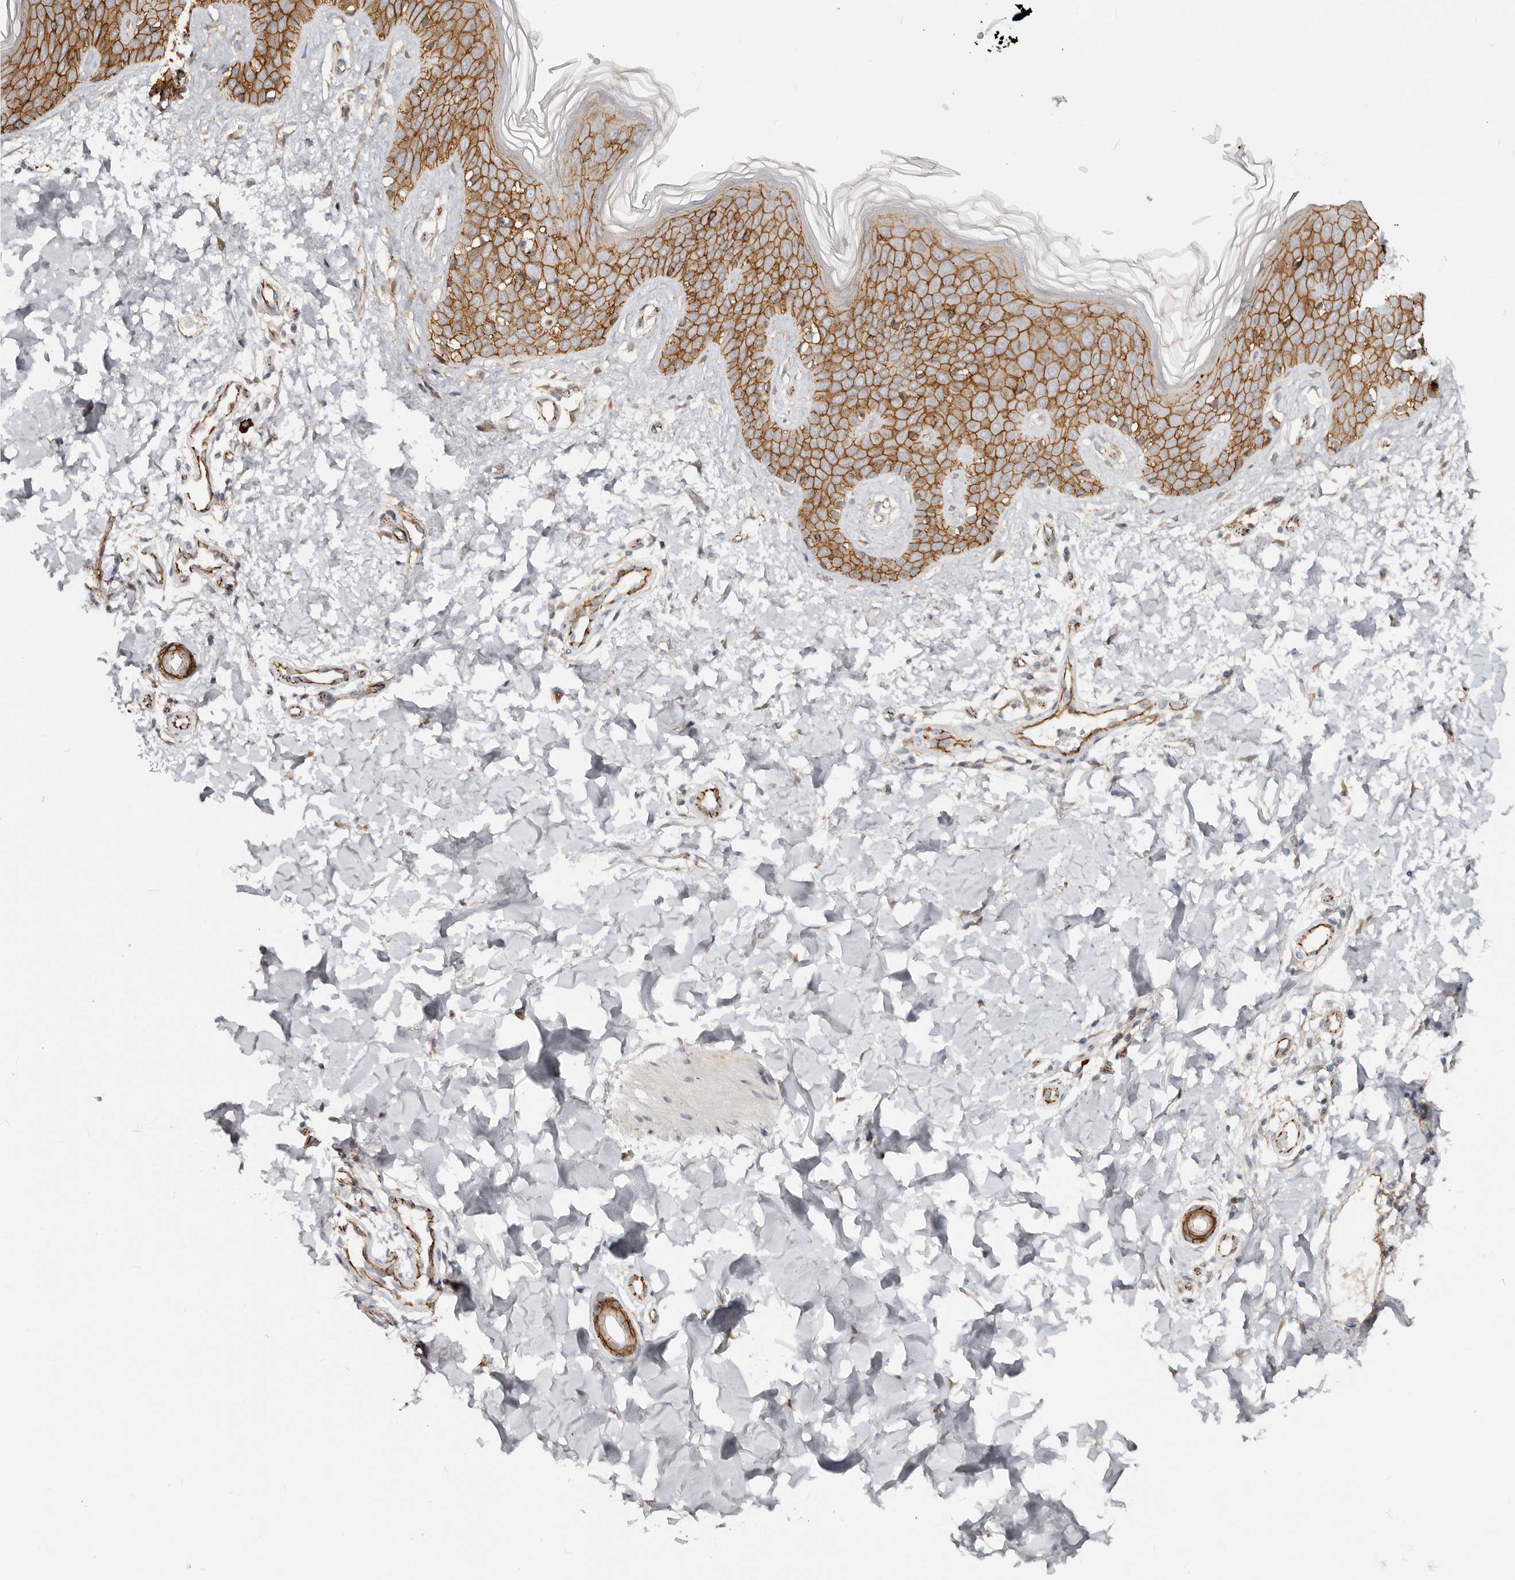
{"staining": {"intensity": "weak", "quantity": ">75%", "location": "cytoplasmic/membranous"}, "tissue": "skin", "cell_type": "Fibroblasts", "image_type": "normal", "snomed": [{"axis": "morphology", "description": "Normal tissue, NOS"}, {"axis": "topography", "description": "Skin"}], "caption": "This micrograph demonstrates normal skin stained with immunohistochemistry (IHC) to label a protein in brown. The cytoplasmic/membranous of fibroblasts show weak positivity for the protein. Nuclei are counter-stained blue.", "gene": "CTNNB1", "patient": {"sex": "male", "age": 37}}